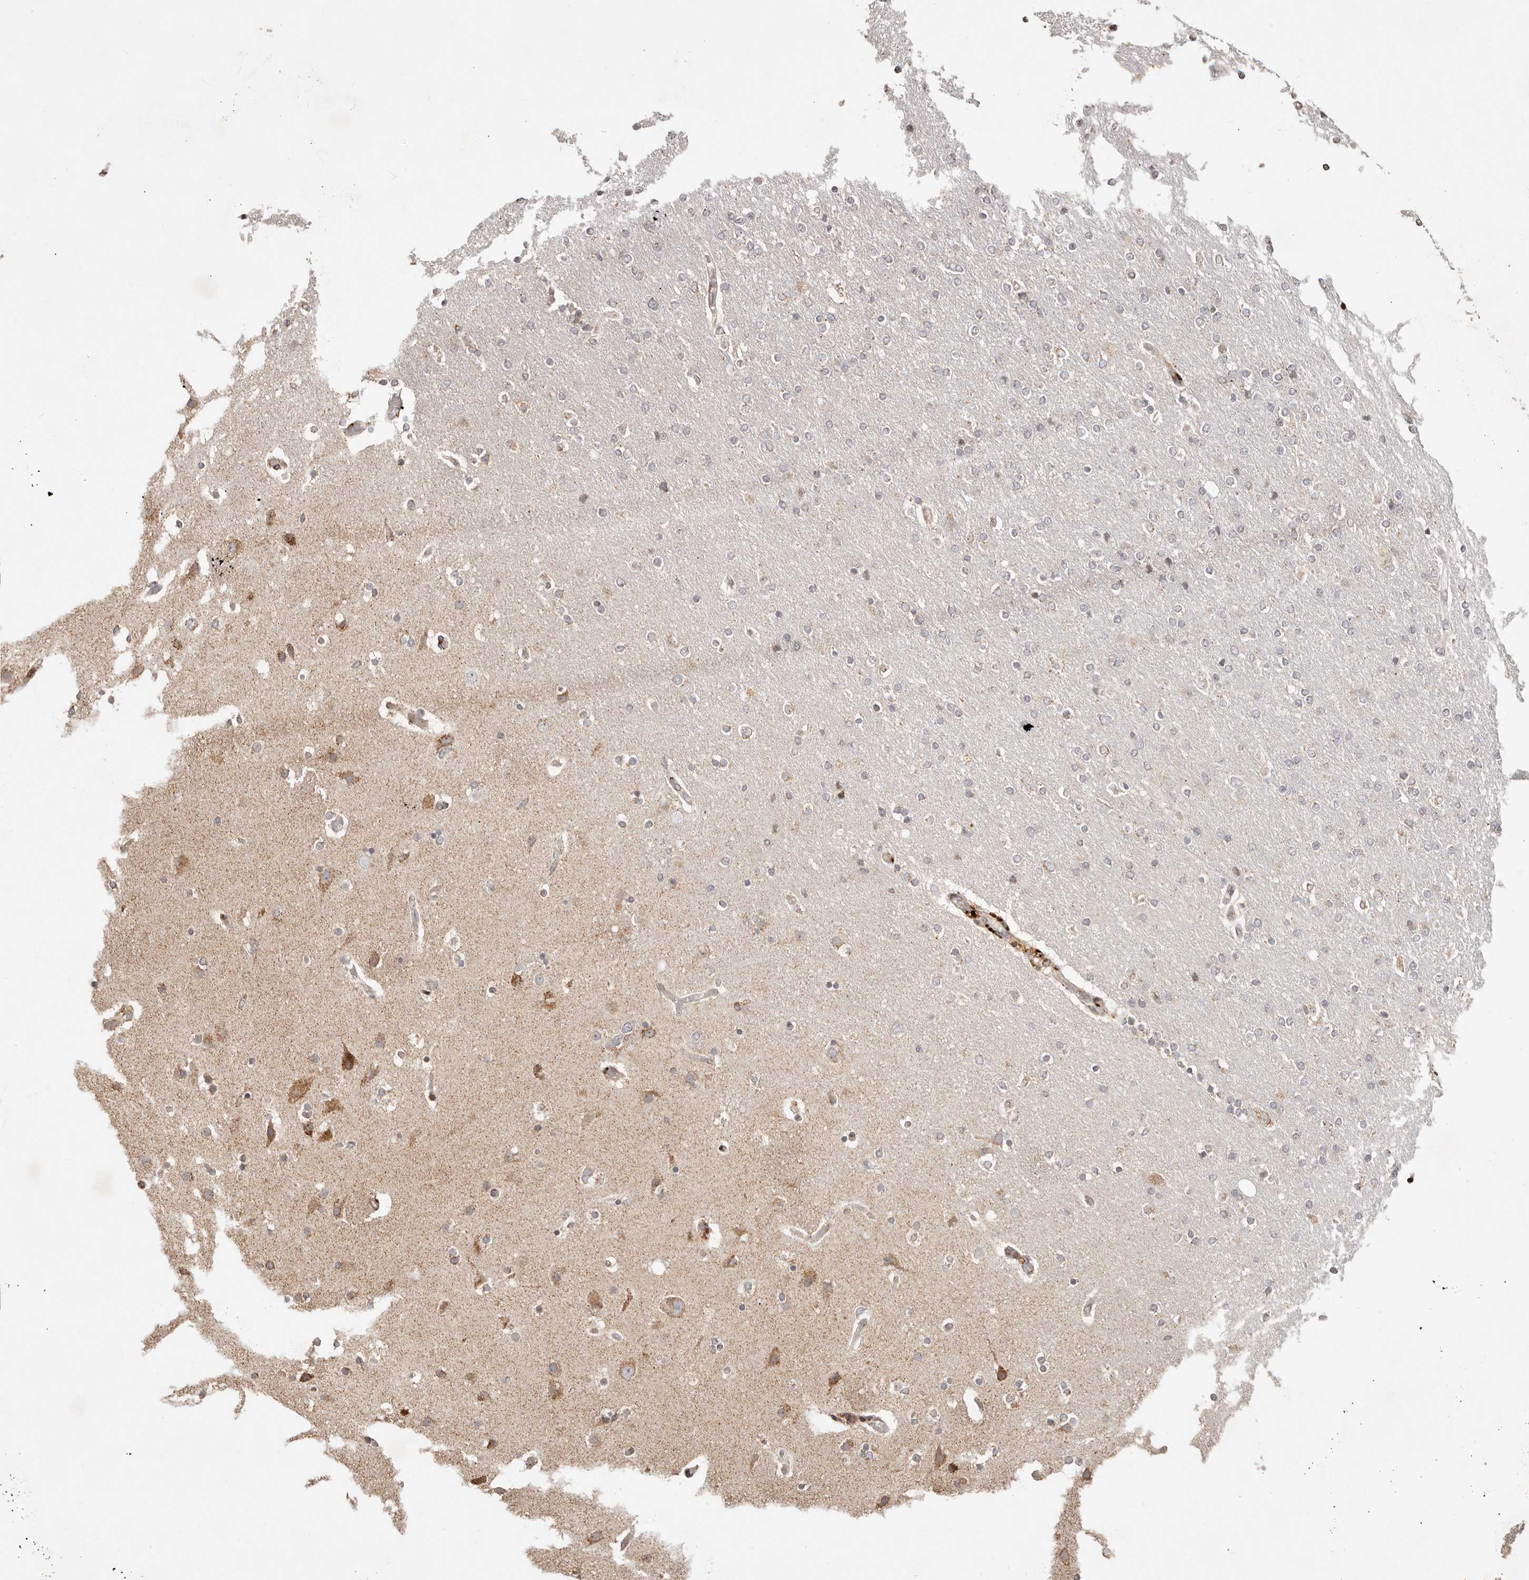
{"staining": {"intensity": "negative", "quantity": "none", "location": "none"}, "tissue": "glioma", "cell_type": "Tumor cells", "image_type": "cancer", "snomed": [{"axis": "morphology", "description": "Glioma, malignant, High grade"}, {"axis": "topography", "description": "Cerebral cortex"}], "caption": "Immunohistochemical staining of human malignant glioma (high-grade) exhibits no significant expression in tumor cells.", "gene": "TRIM4", "patient": {"sex": "female", "age": 36}}